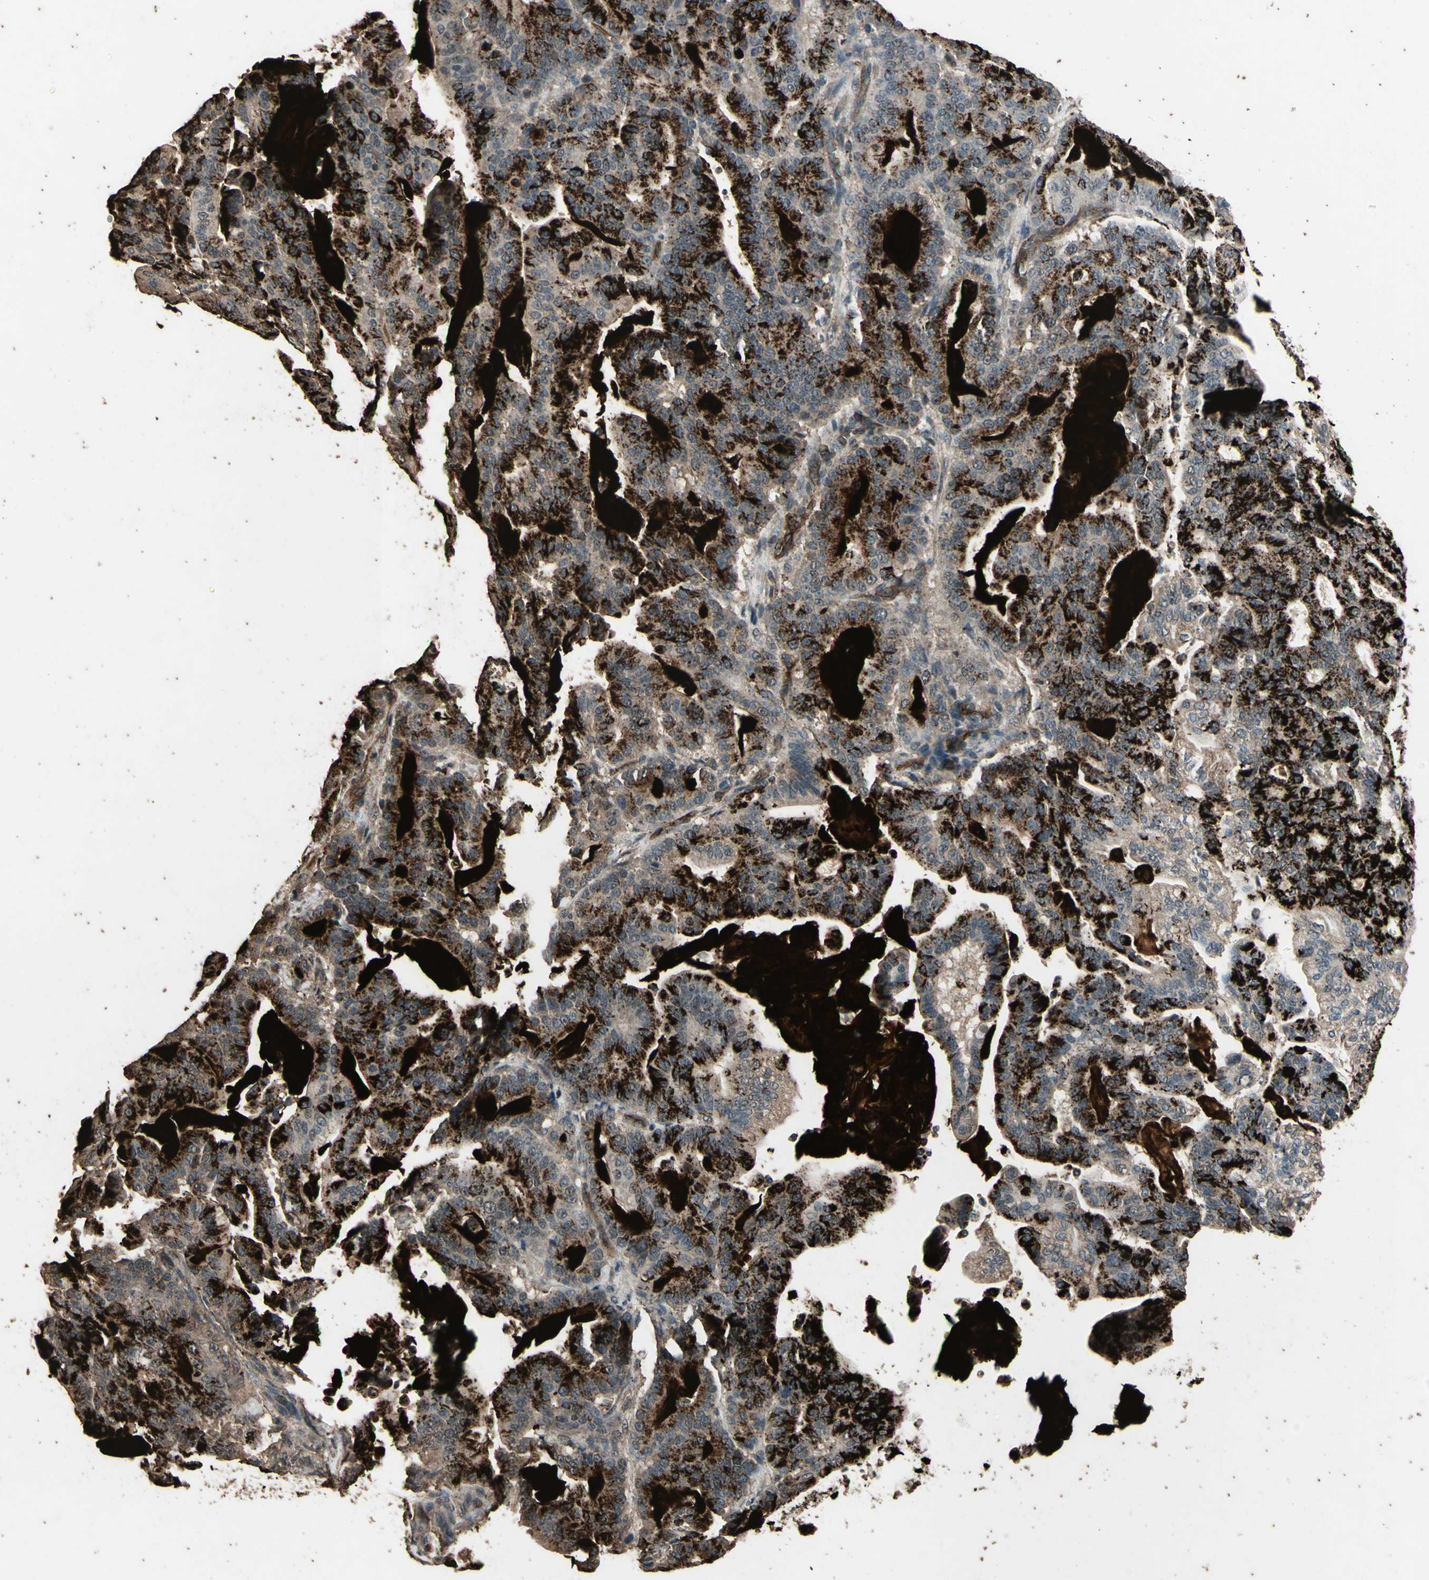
{"staining": {"intensity": "strong", "quantity": "25%-75%", "location": "cytoplasmic/membranous"}, "tissue": "pancreatic cancer", "cell_type": "Tumor cells", "image_type": "cancer", "snomed": [{"axis": "morphology", "description": "Adenocarcinoma, NOS"}, {"axis": "topography", "description": "Pancreas"}], "caption": "IHC photomicrograph of pancreatic adenocarcinoma stained for a protein (brown), which displays high levels of strong cytoplasmic/membranous positivity in about 25%-75% of tumor cells.", "gene": "TSPO", "patient": {"sex": "male", "age": 63}}